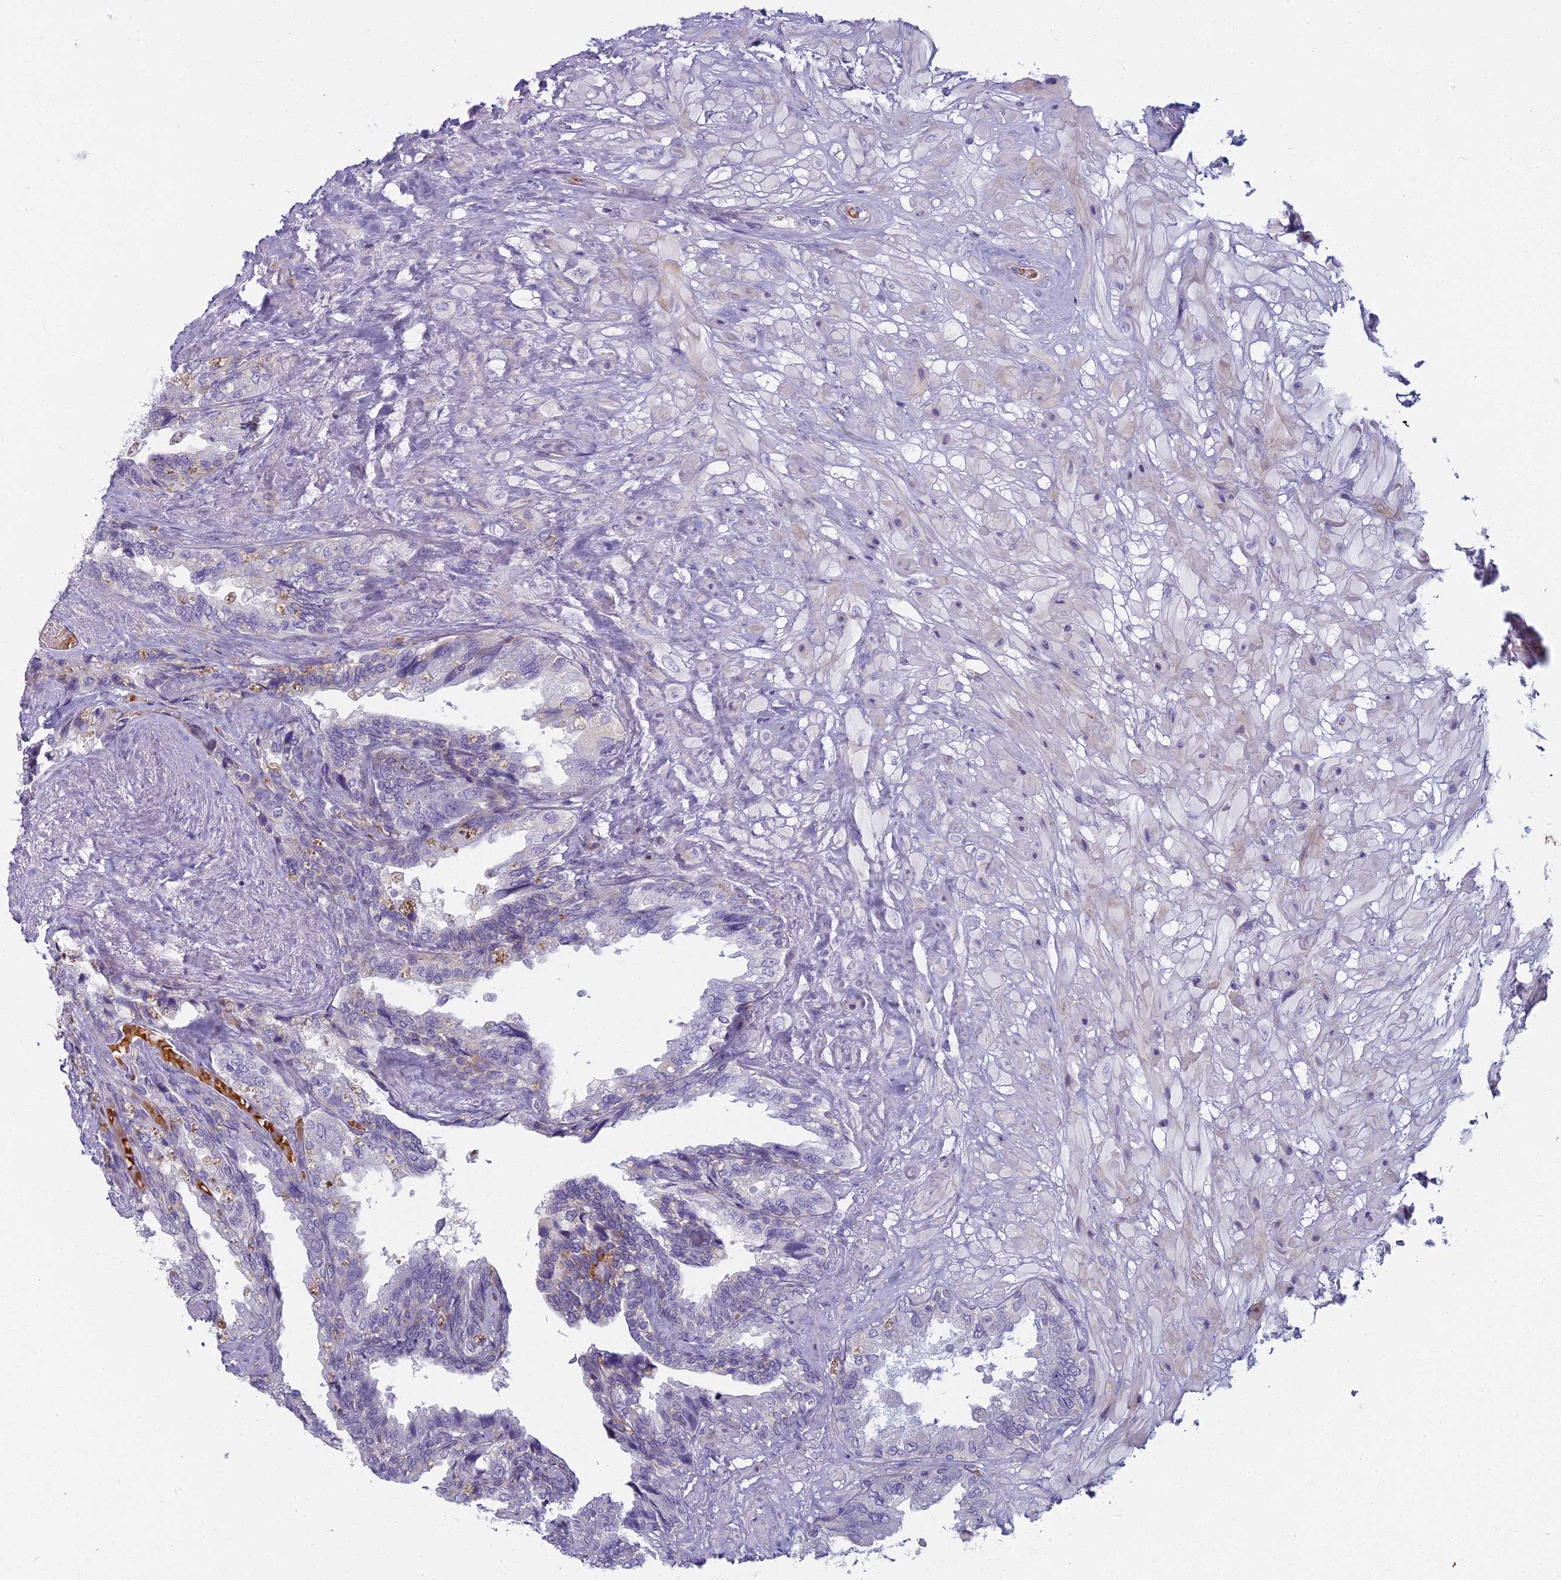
{"staining": {"intensity": "weak", "quantity": "<25%", "location": "cytoplasmic/membranous"}, "tissue": "seminal vesicle", "cell_type": "Glandular cells", "image_type": "normal", "snomed": [{"axis": "morphology", "description": "Normal tissue, NOS"}, {"axis": "topography", "description": "Seminal veicle"}, {"axis": "topography", "description": "Peripheral nerve tissue"}], "caption": "This is a micrograph of immunohistochemistry staining of normal seminal vesicle, which shows no staining in glandular cells.", "gene": "ARL15", "patient": {"sex": "male", "age": 60}}